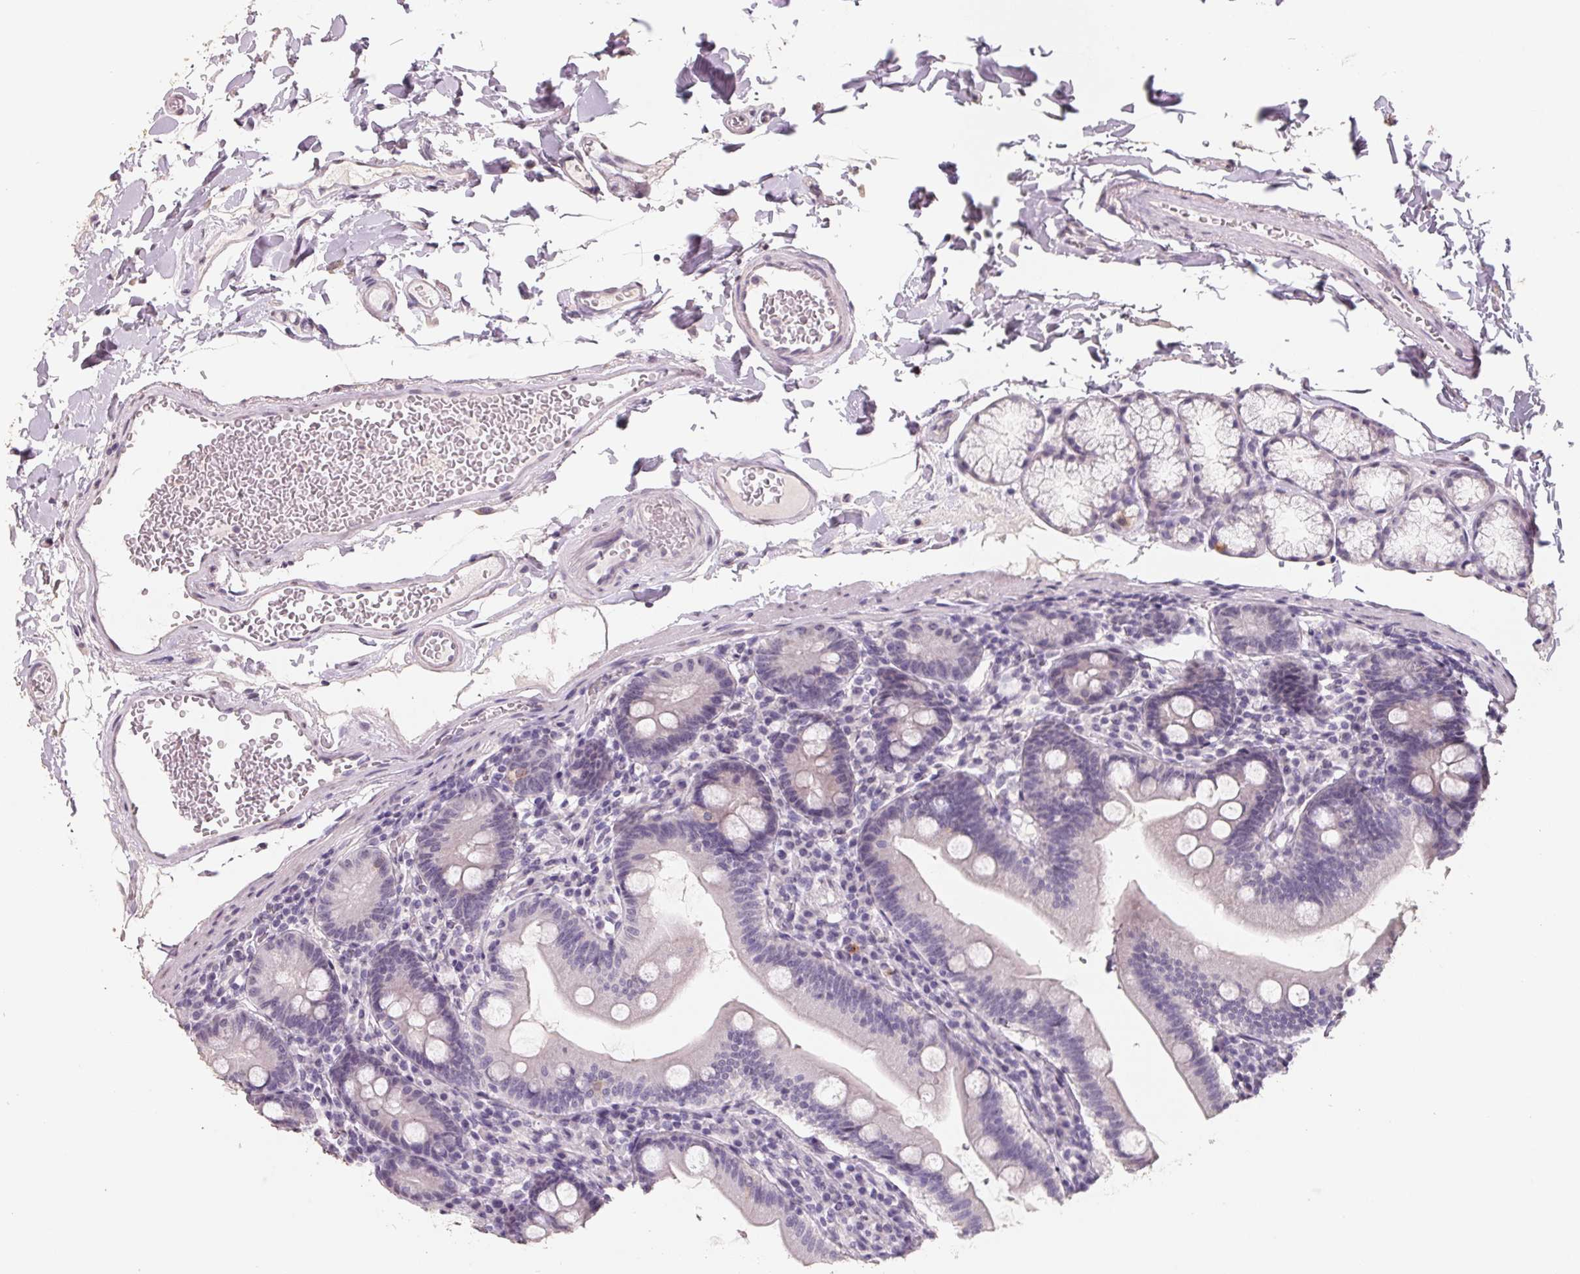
{"staining": {"intensity": "weak", "quantity": "<25%", "location": "cytoplasmic/membranous,nuclear"}, "tissue": "duodenum", "cell_type": "Glandular cells", "image_type": "normal", "snomed": [{"axis": "morphology", "description": "Normal tissue, NOS"}, {"axis": "topography", "description": "Duodenum"}], "caption": "IHC of benign human duodenum demonstrates no expression in glandular cells.", "gene": "FTCD", "patient": {"sex": "female", "age": 67}}